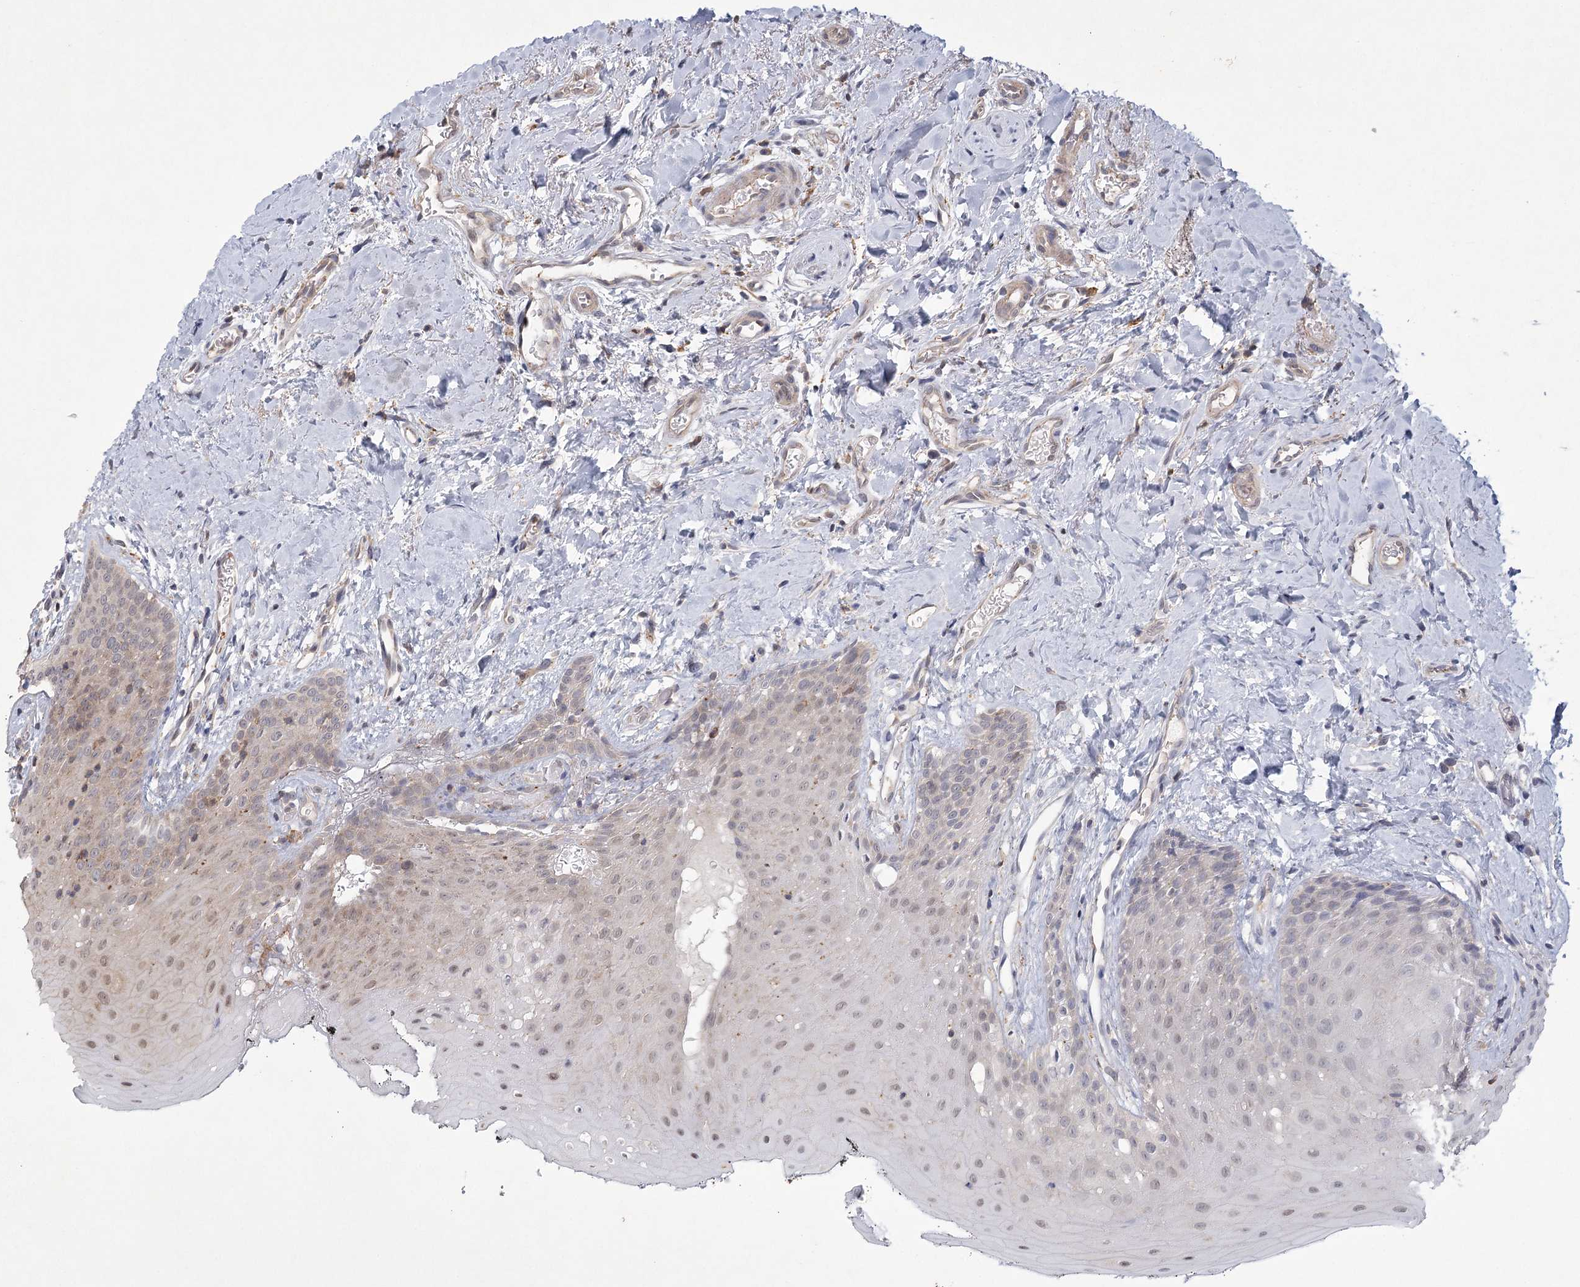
{"staining": {"intensity": "negative", "quantity": "none", "location": "none"}, "tissue": "oral mucosa", "cell_type": "Squamous epithelial cells", "image_type": "normal", "snomed": [{"axis": "morphology", "description": "Normal tissue, NOS"}, {"axis": "topography", "description": "Oral tissue"}], "caption": "This is an immunohistochemistry image of normal human oral mucosa. There is no staining in squamous epithelial cells.", "gene": "MEPE", "patient": {"sex": "male", "age": 74}}